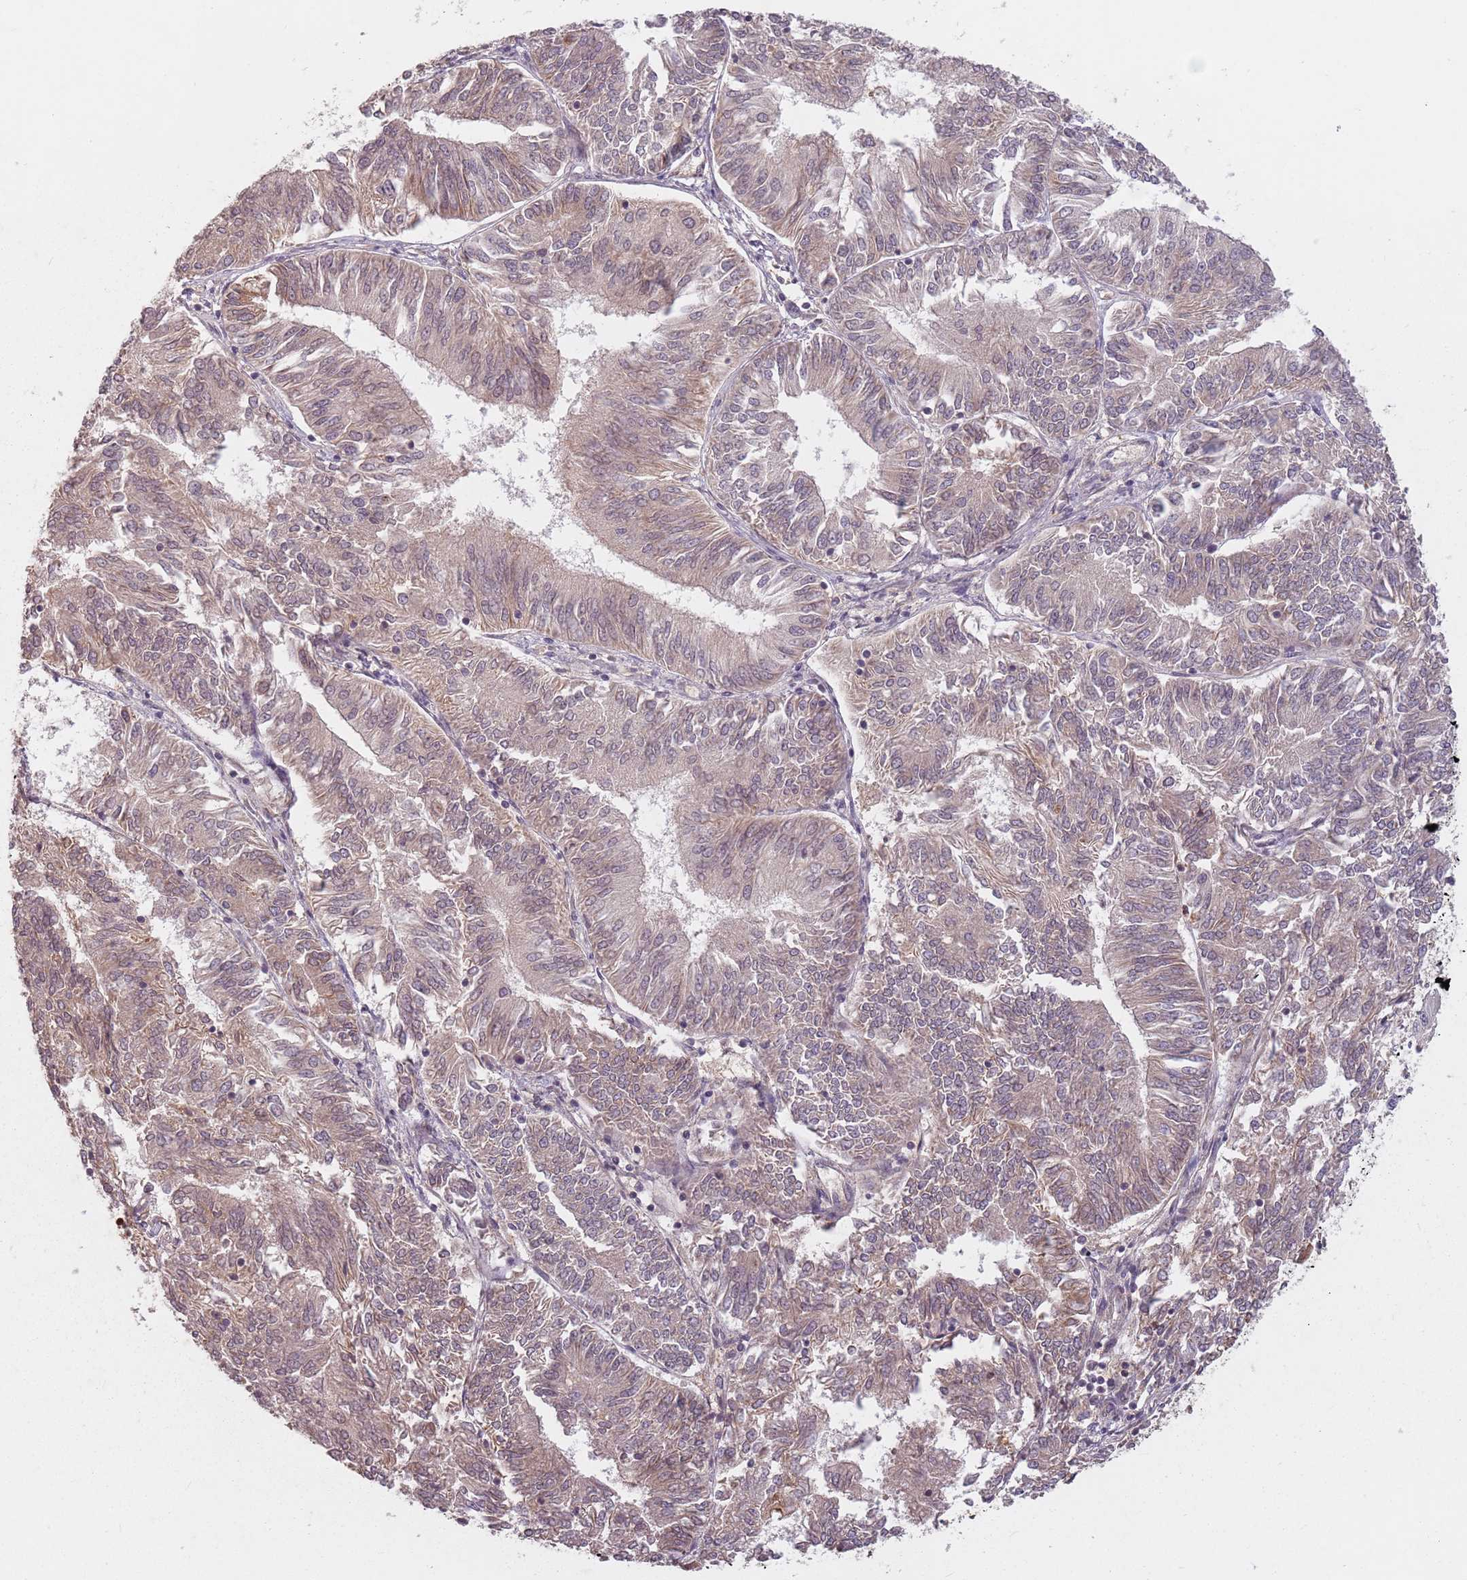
{"staining": {"intensity": "weak", "quantity": "25%-75%", "location": "cytoplasmic/membranous,nuclear"}, "tissue": "endometrial cancer", "cell_type": "Tumor cells", "image_type": "cancer", "snomed": [{"axis": "morphology", "description": "Adenocarcinoma, NOS"}, {"axis": "topography", "description": "Endometrium"}], "caption": "The immunohistochemical stain labels weak cytoplasmic/membranous and nuclear positivity in tumor cells of adenocarcinoma (endometrial) tissue.", "gene": "GPR180", "patient": {"sex": "female", "age": 58}}